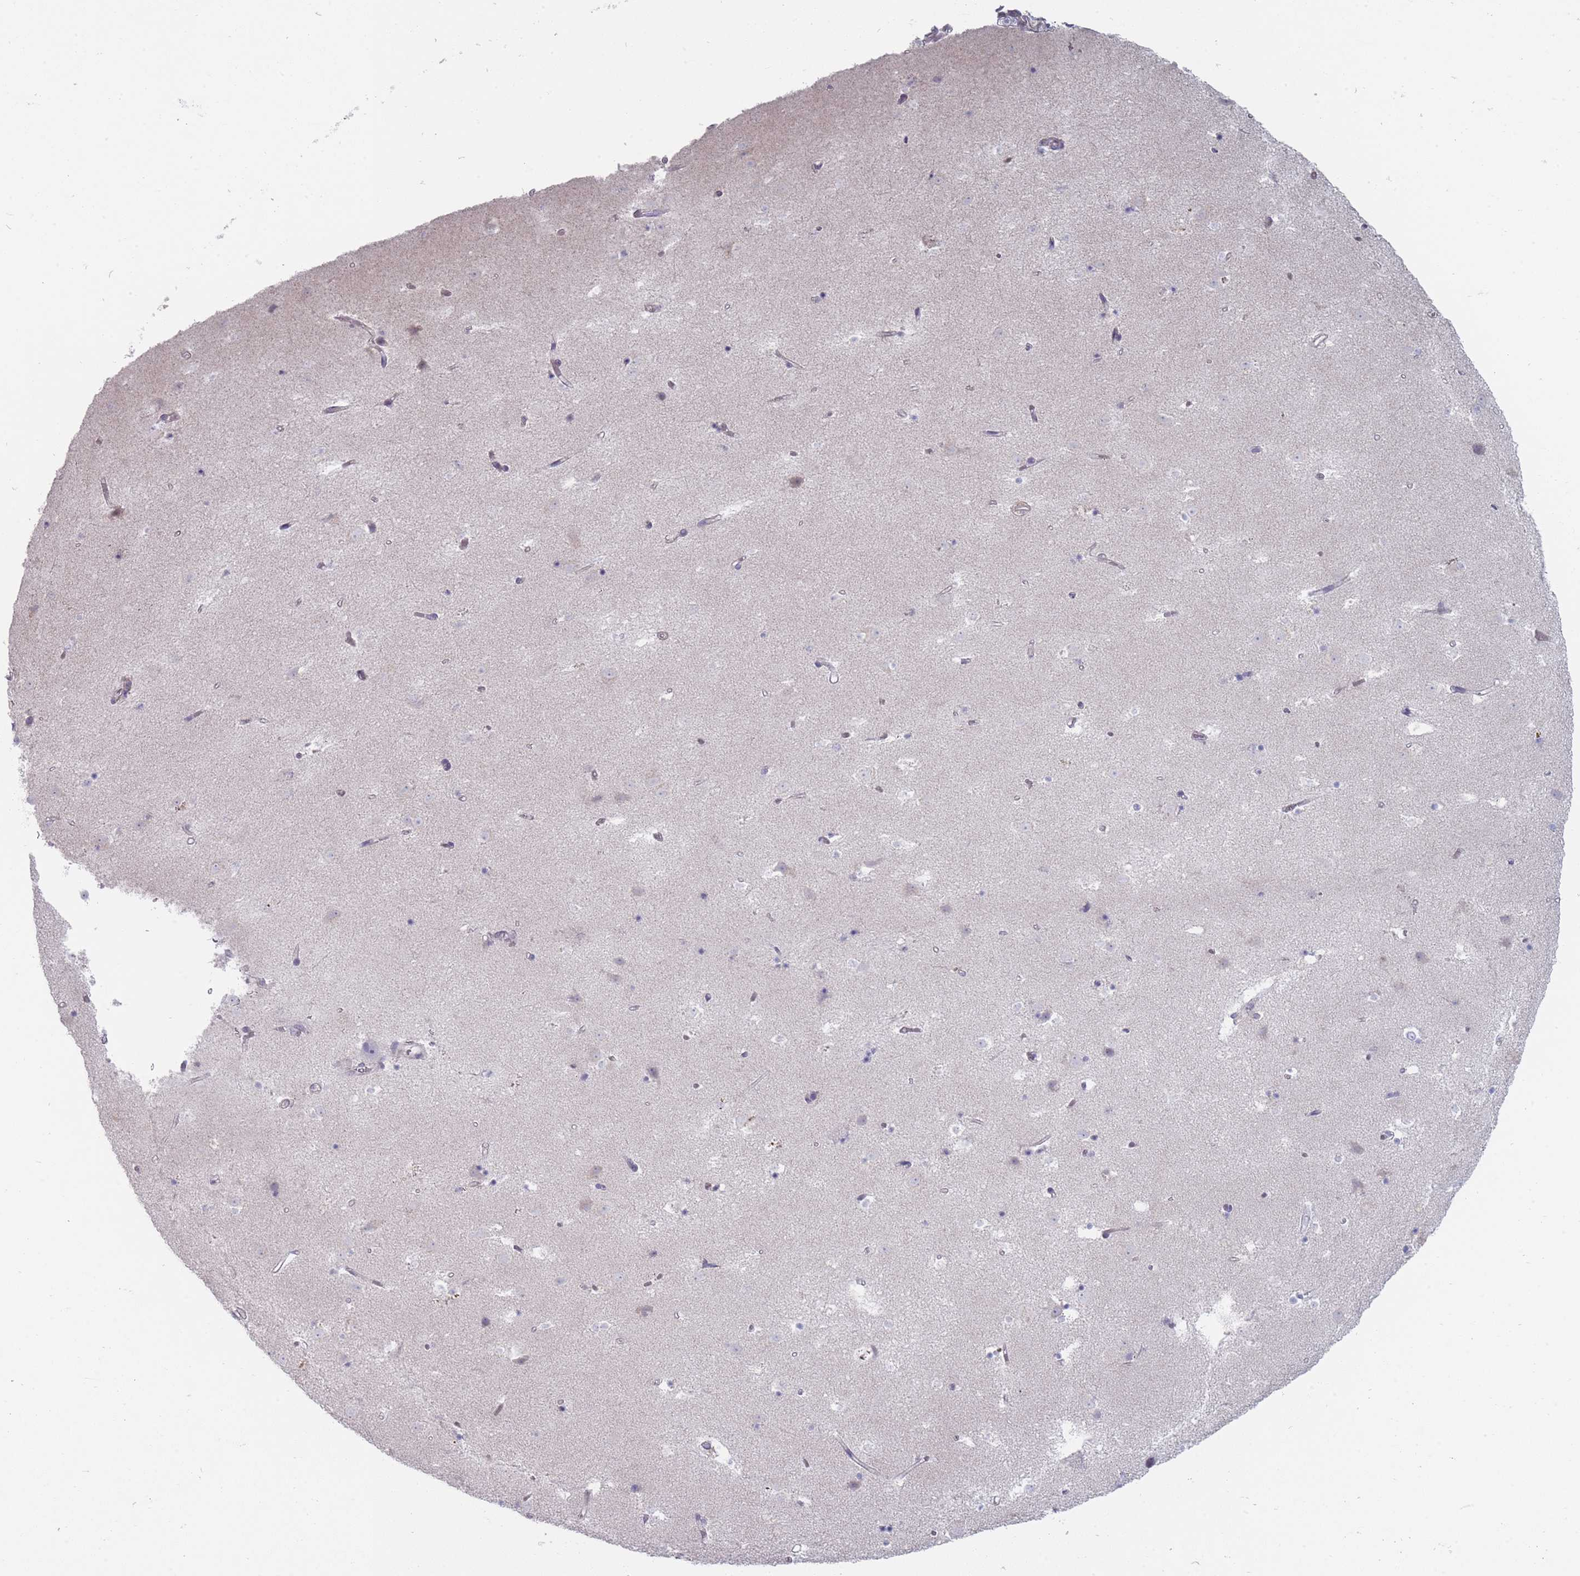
{"staining": {"intensity": "negative", "quantity": "none", "location": "none"}, "tissue": "caudate", "cell_type": "Glial cells", "image_type": "normal", "snomed": [{"axis": "morphology", "description": "Normal tissue, NOS"}, {"axis": "topography", "description": "Lateral ventricle wall"}], "caption": "A histopathology image of caudate stained for a protein demonstrates no brown staining in glial cells. (Stains: DAB immunohistochemistry with hematoxylin counter stain, Microscopy: brightfield microscopy at high magnification).", "gene": "PCDH12", "patient": {"sex": "male", "age": 58}}